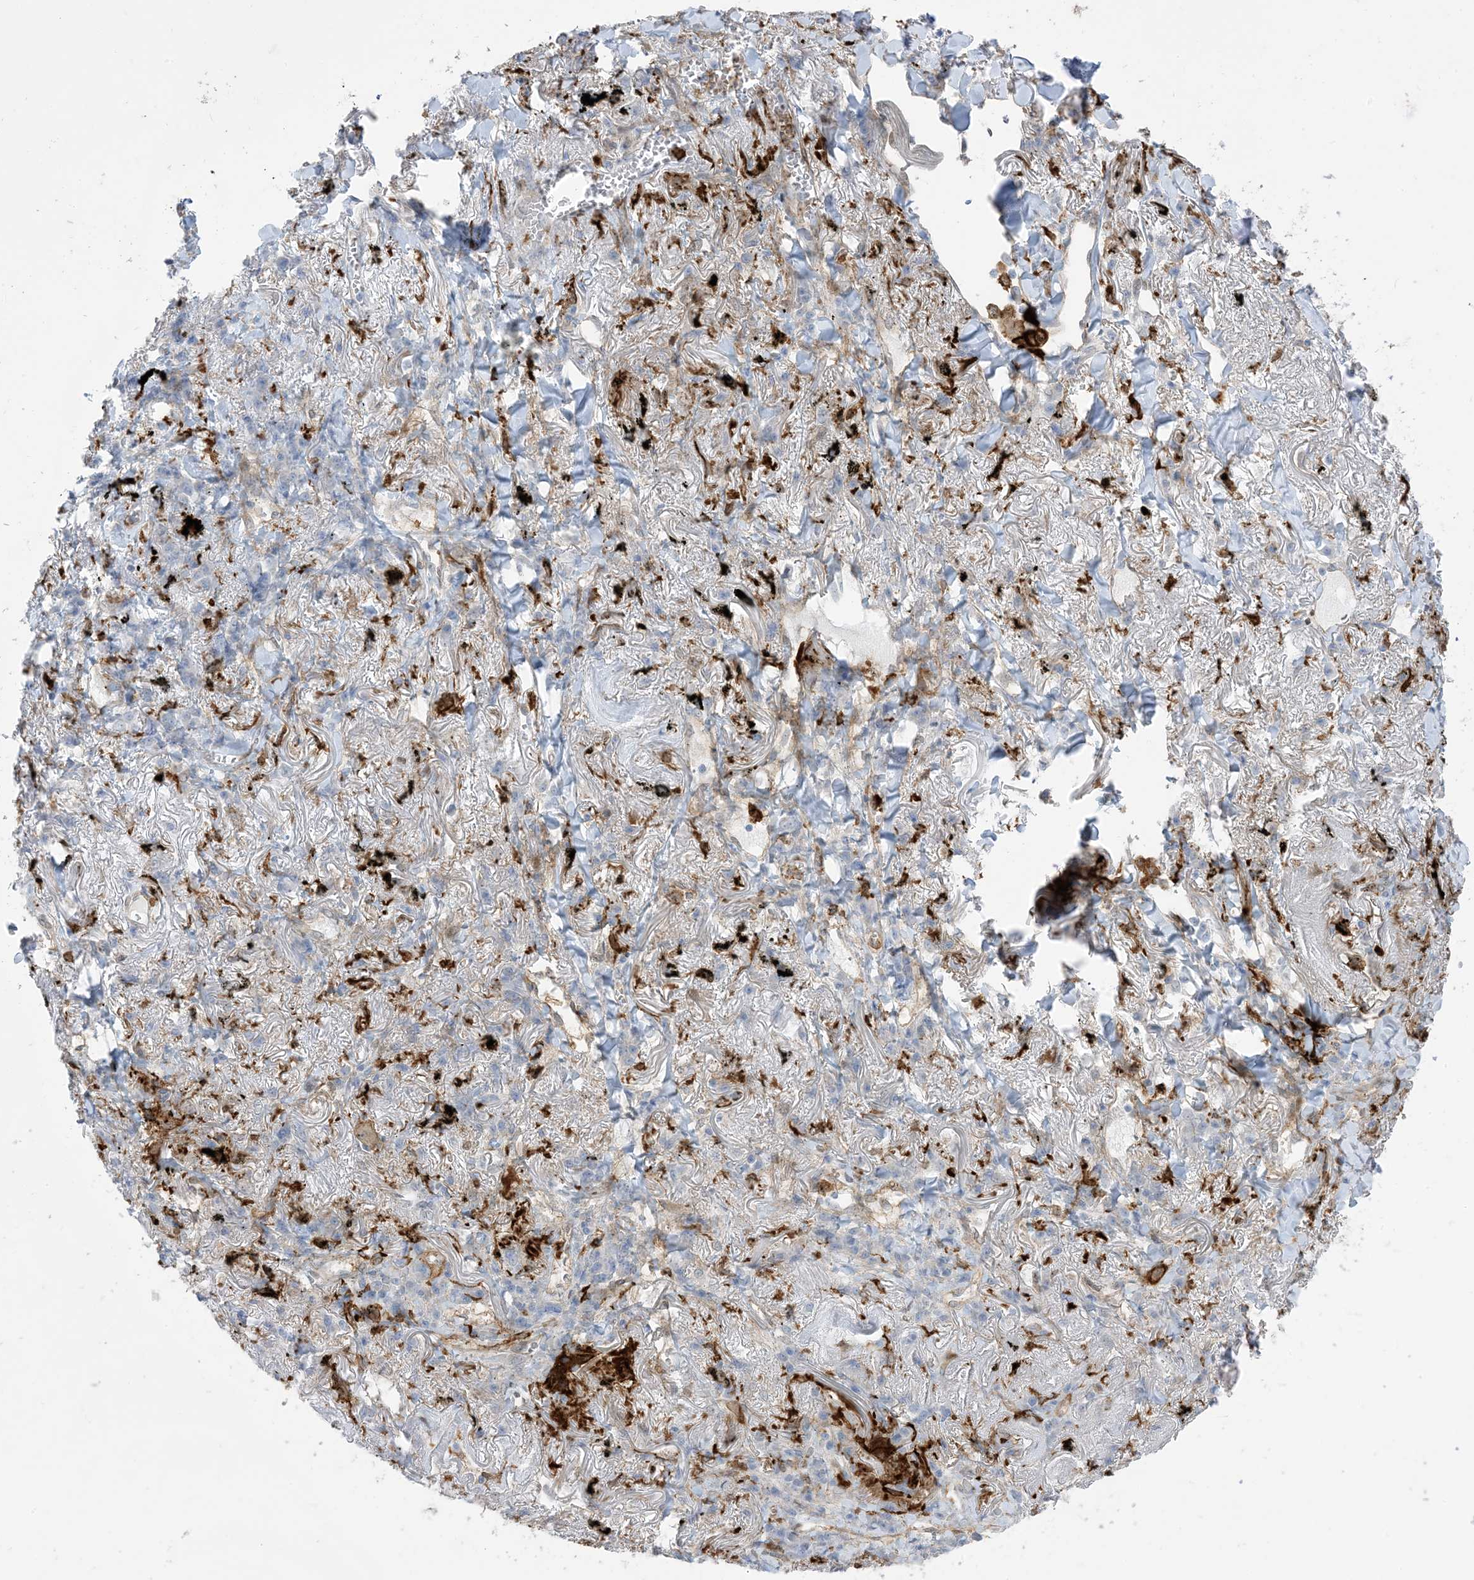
{"staining": {"intensity": "negative", "quantity": "none", "location": "none"}, "tissue": "lung cancer", "cell_type": "Tumor cells", "image_type": "cancer", "snomed": [{"axis": "morphology", "description": "Adenocarcinoma, NOS"}, {"axis": "topography", "description": "Lung"}], "caption": "The image displays no significant expression in tumor cells of lung cancer.", "gene": "ICMT", "patient": {"sex": "male", "age": 65}}